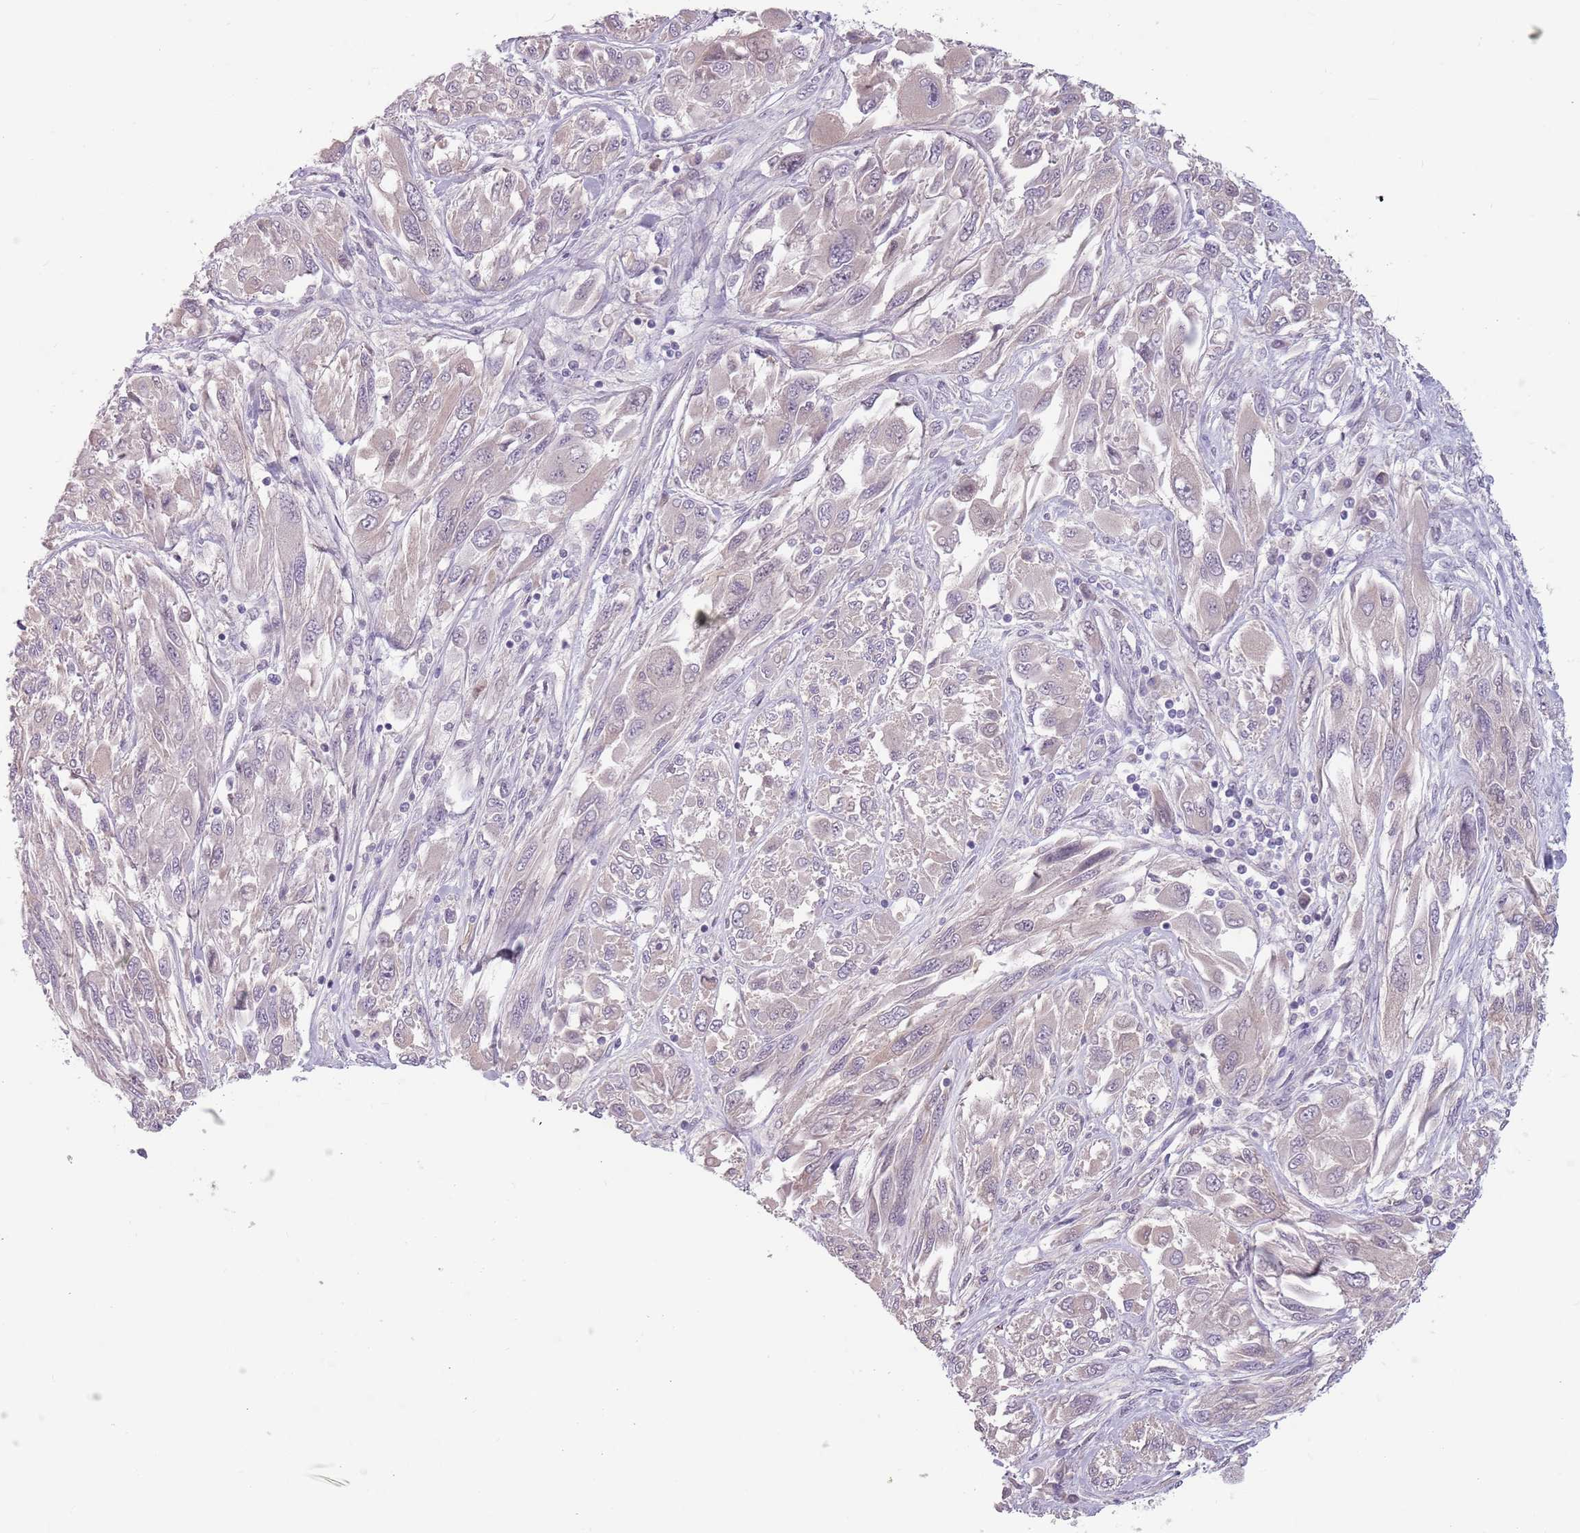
{"staining": {"intensity": "negative", "quantity": "none", "location": "none"}, "tissue": "melanoma", "cell_type": "Tumor cells", "image_type": "cancer", "snomed": [{"axis": "morphology", "description": "Malignant melanoma, NOS"}, {"axis": "topography", "description": "Skin"}], "caption": "Tumor cells show no significant positivity in malignant melanoma. The staining is performed using DAB (3,3'-diaminobenzidine) brown chromogen with nuclei counter-stained in using hematoxylin.", "gene": "CEP19", "patient": {"sex": "female", "age": 91}}